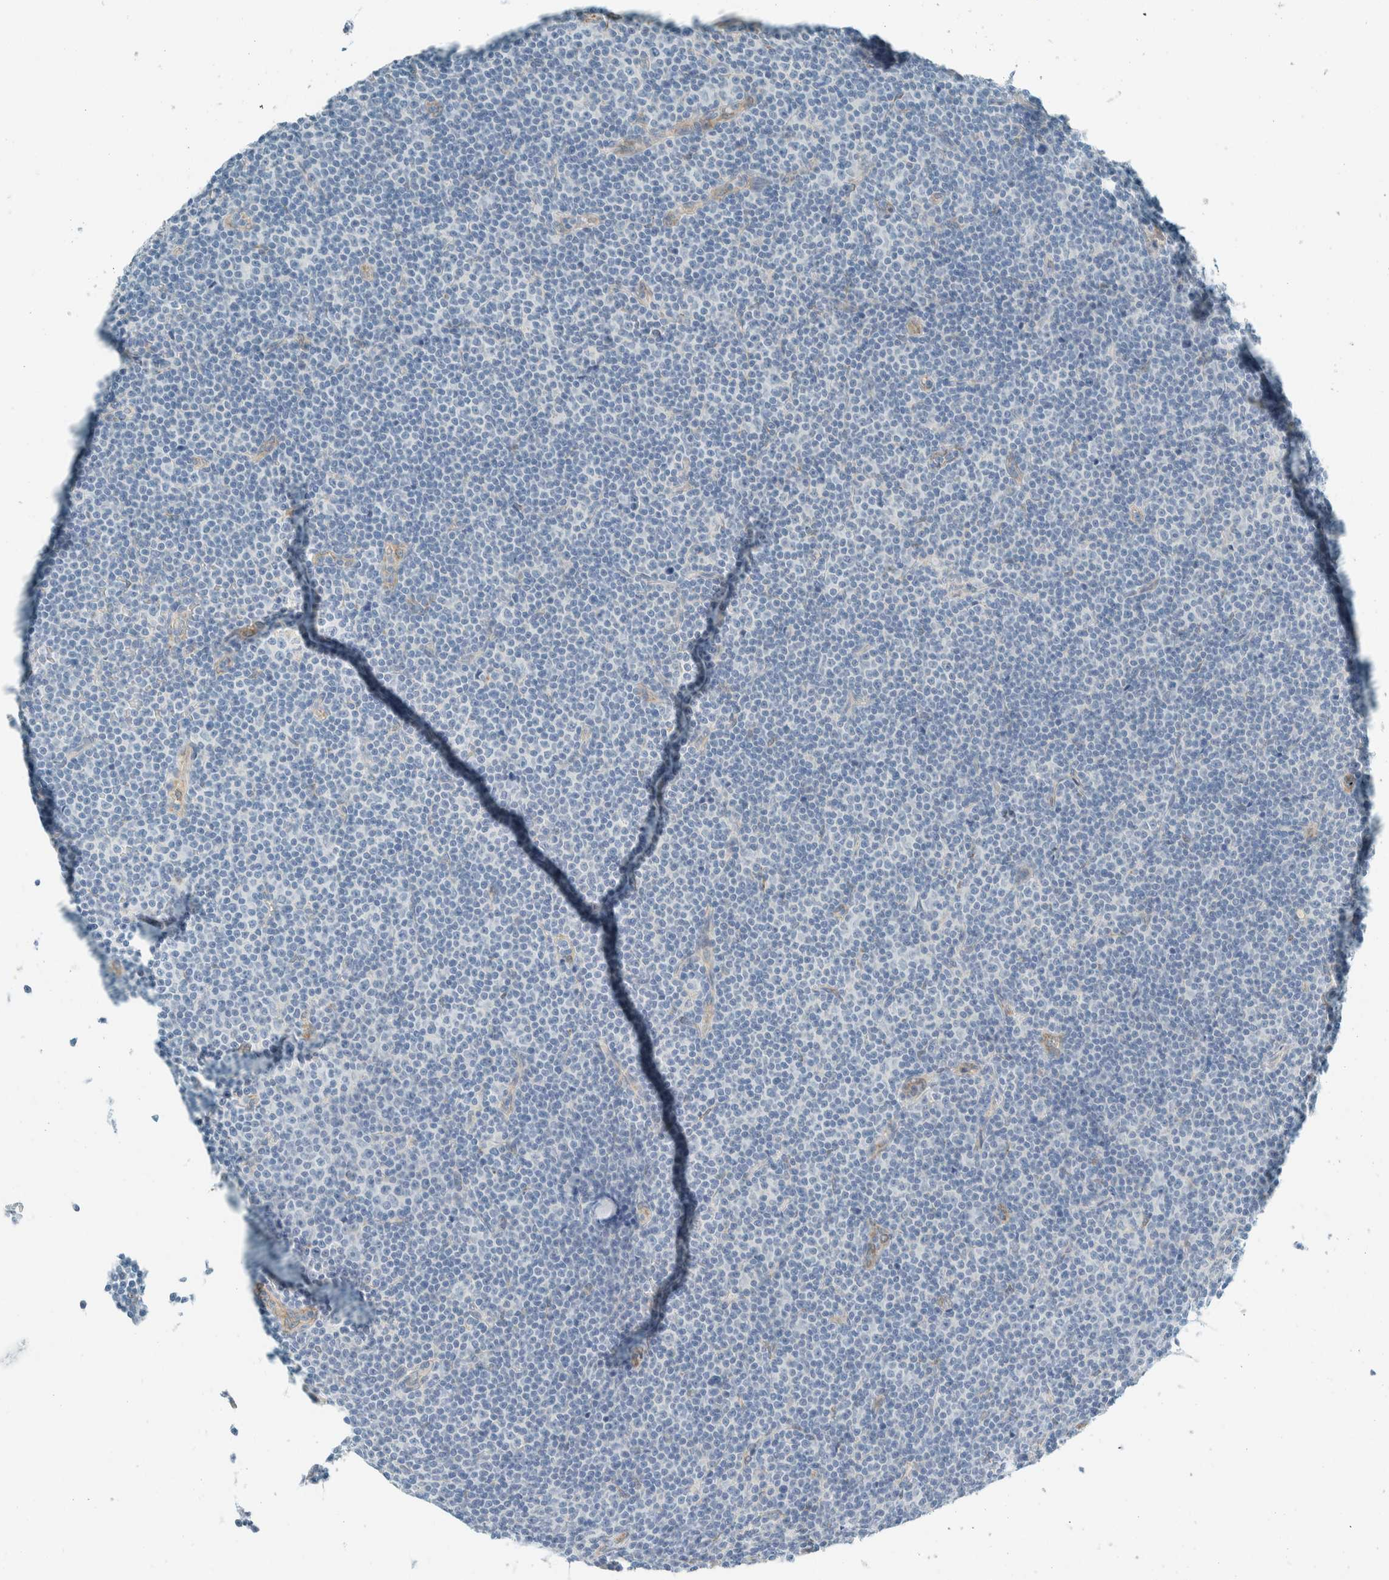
{"staining": {"intensity": "negative", "quantity": "none", "location": "none"}, "tissue": "lymphoma", "cell_type": "Tumor cells", "image_type": "cancer", "snomed": [{"axis": "morphology", "description": "Malignant lymphoma, non-Hodgkin's type, Low grade"}, {"axis": "topography", "description": "Lymph node"}], "caption": "Low-grade malignant lymphoma, non-Hodgkin's type stained for a protein using immunohistochemistry (IHC) shows no positivity tumor cells.", "gene": "ALDH7A1", "patient": {"sex": "female", "age": 67}}